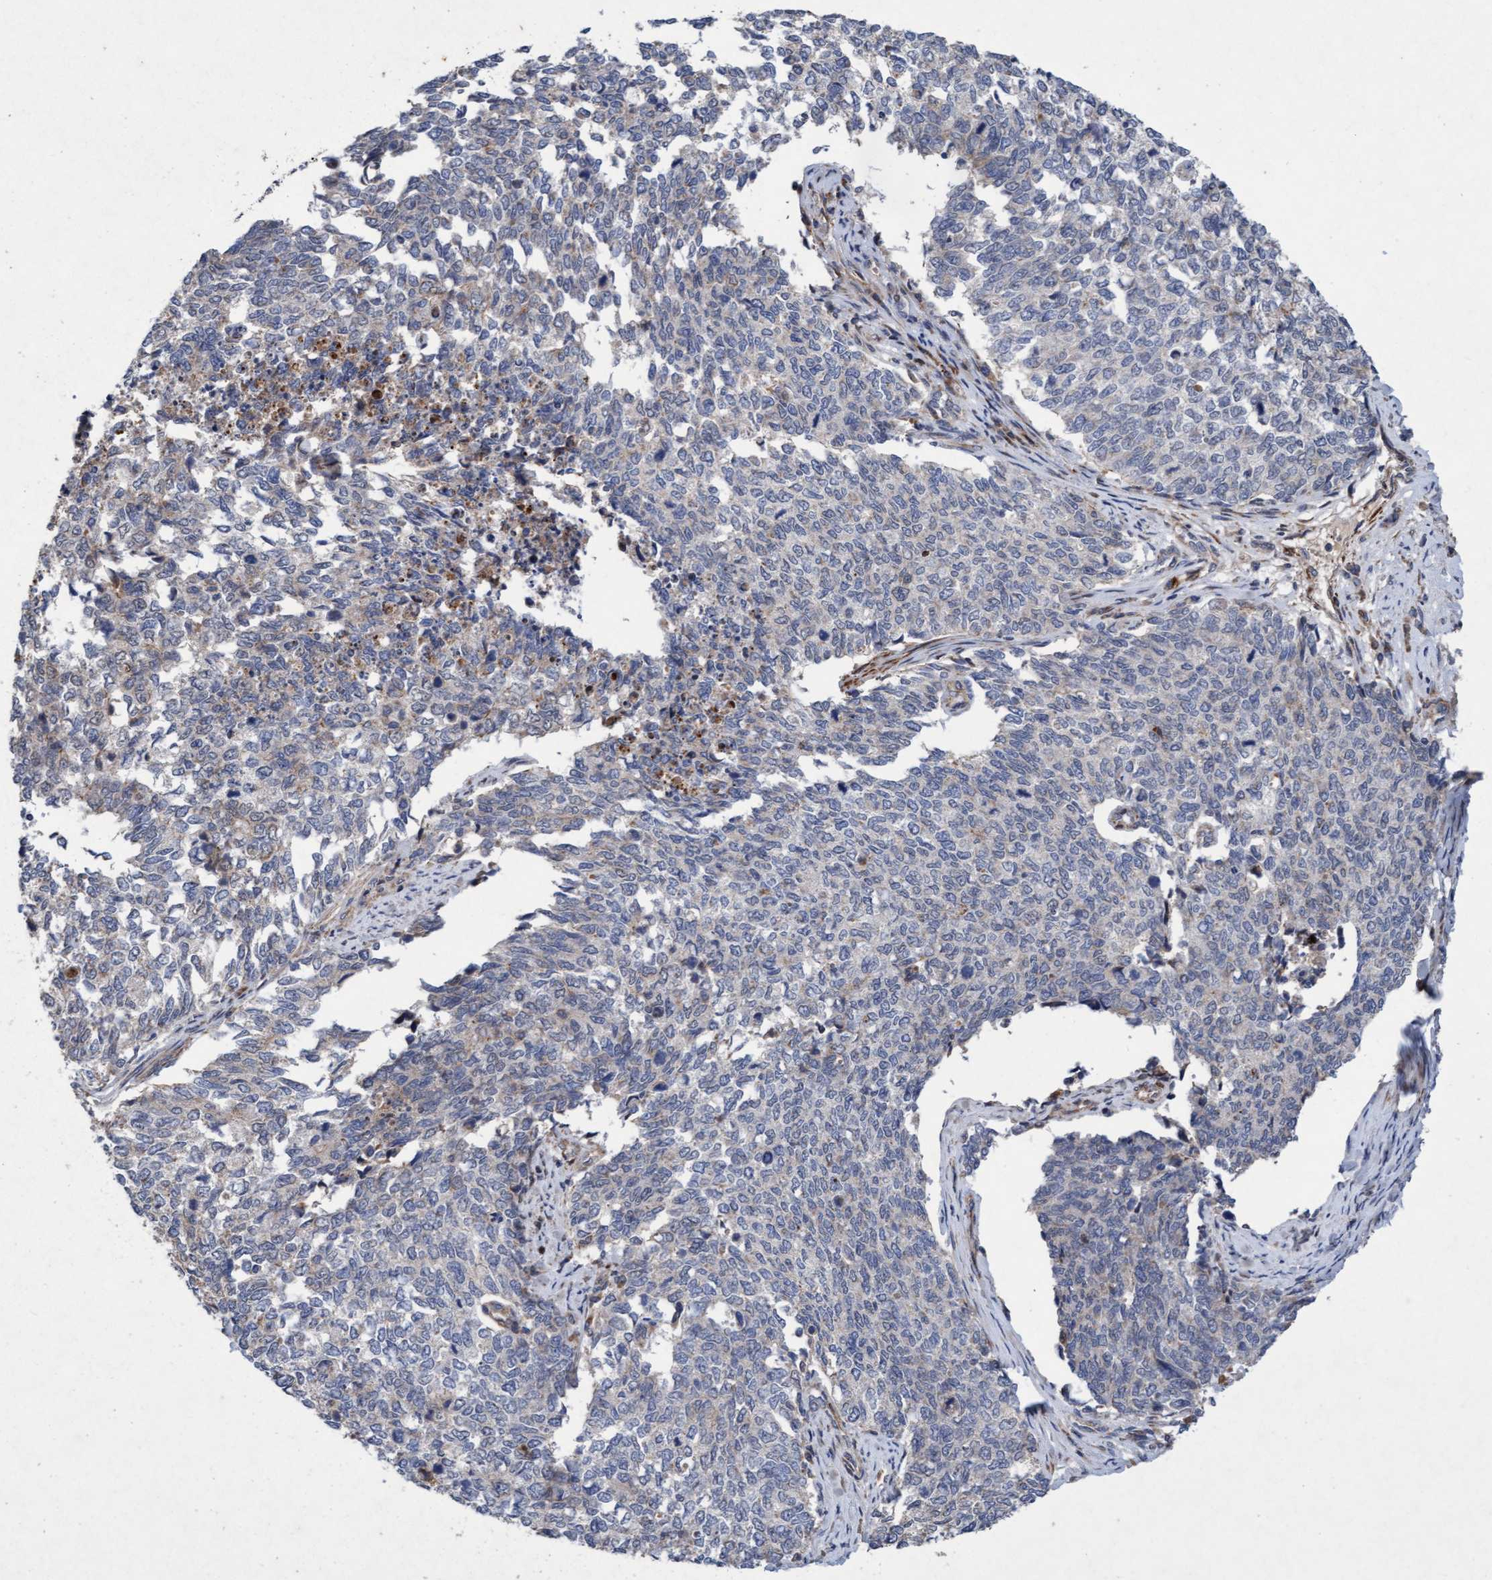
{"staining": {"intensity": "negative", "quantity": "none", "location": "none"}, "tissue": "cervical cancer", "cell_type": "Tumor cells", "image_type": "cancer", "snomed": [{"axis": "morphology", "description": "Squamous cell carcinoma, NOS"}, {"axis": "topography", "description": "Cervix"}], "caption": "IHC image of neoplastic tissue: human cervical cancer (squamous cell carcinoma) stained with DAB (3,3'-diaminobenzidine) demonstrates no significant protein positivity in tumor cells. Nuclei are stained in blue.", "gene": "TMEM70", "patient": {"sex": "female", "age": 63}}